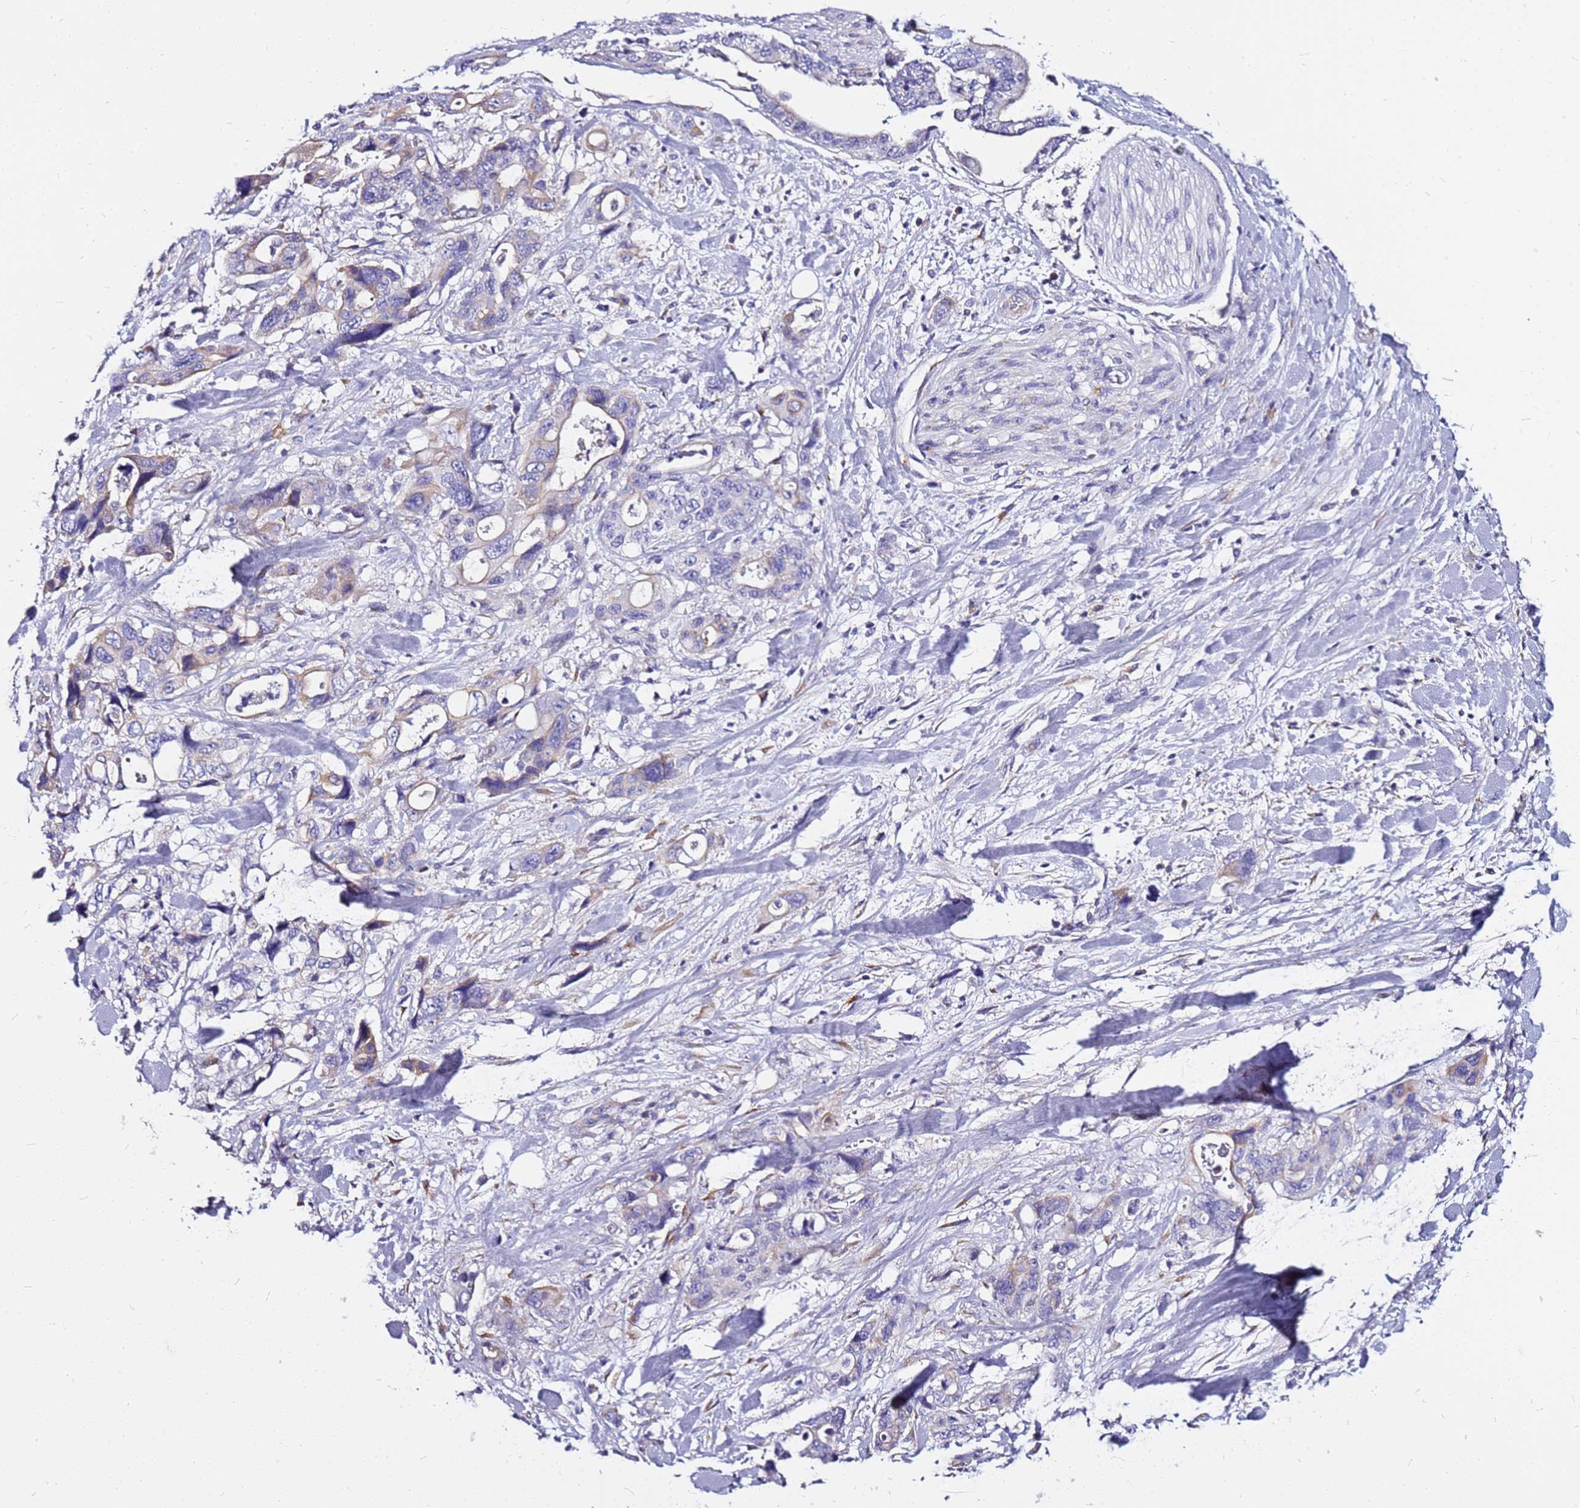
{"staining": {"intensity": "weak", "quantity": "<25%", "location": "cytoplasmic/membranous"}, "tissue": "pancreatic cancer", "cell_type": "Tumor cells", "image_type": "cancer", "snomed": [{"axis": "morphology", "description": "Adenocarcinoma, NOS"}, {"axis": "topography", "description": "Pancreas"}], "caption": "Pancreatic adenocarcinoma stained for a protein using immunohistochemistry reveals no positivity tumor cells.", "gene": "CASD1", "patient": {"sex": "male", "age": 46}}